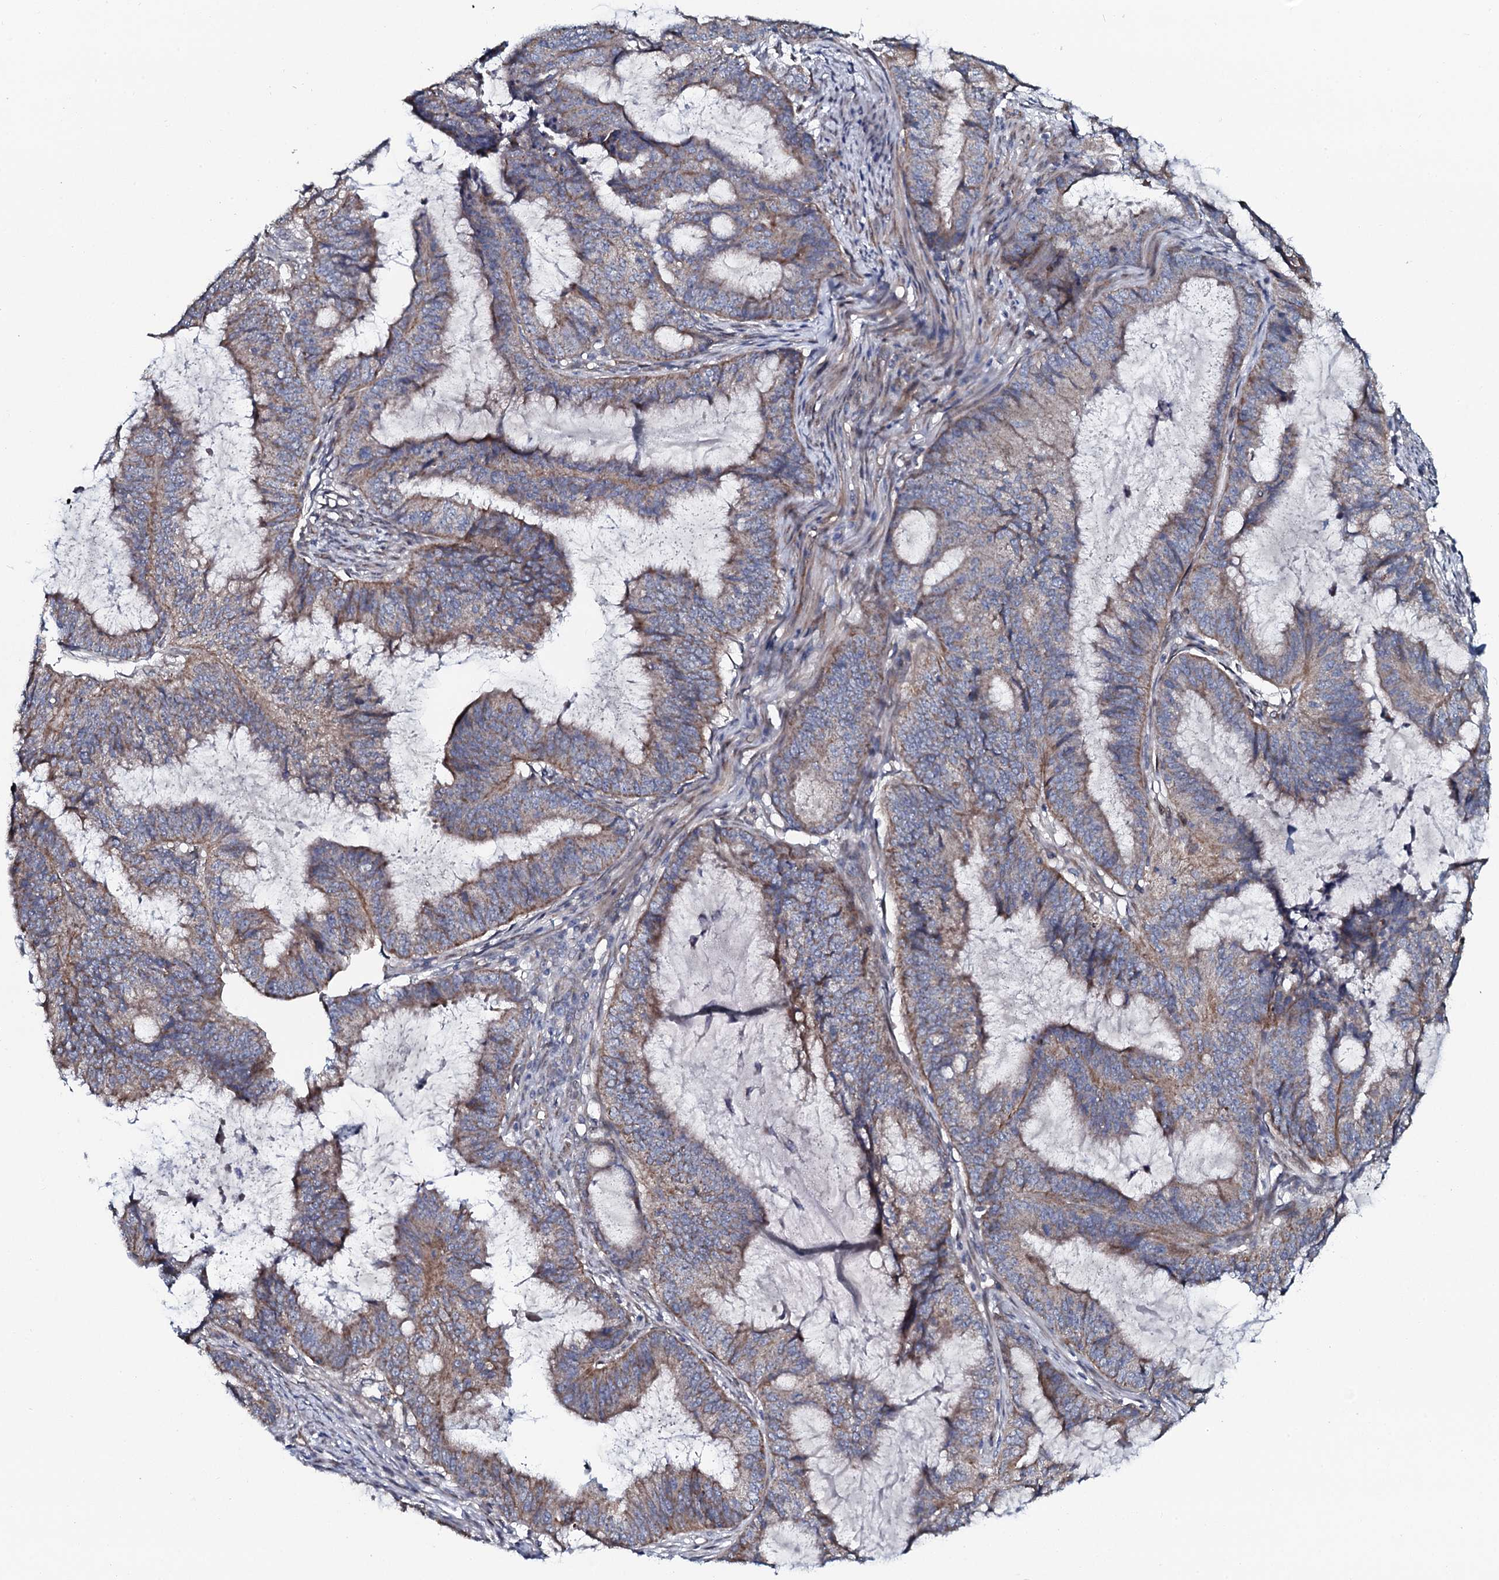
{"staining": {"intensity": "weak", "quantity": "25%-75%", "location": "cytoplasmic/membranous"}, "tissue": "endometrial cancer", "cell_type": "Tumor cells", "image_type": "cancer", "snomed": [{"axis": "morphology", "description": "Adenocarcinoma, NOS"}, {"axis": "topography", "description": "Endometrium"}], "caption": "Endometrial cancer was stained to show a protein in brown. There is low levels of weak cytoplasmic/membranous expression in about 25%-75% of tumor cells.", "gene": "KCTD4", "patient": {"sex": "female", "age": 81}}